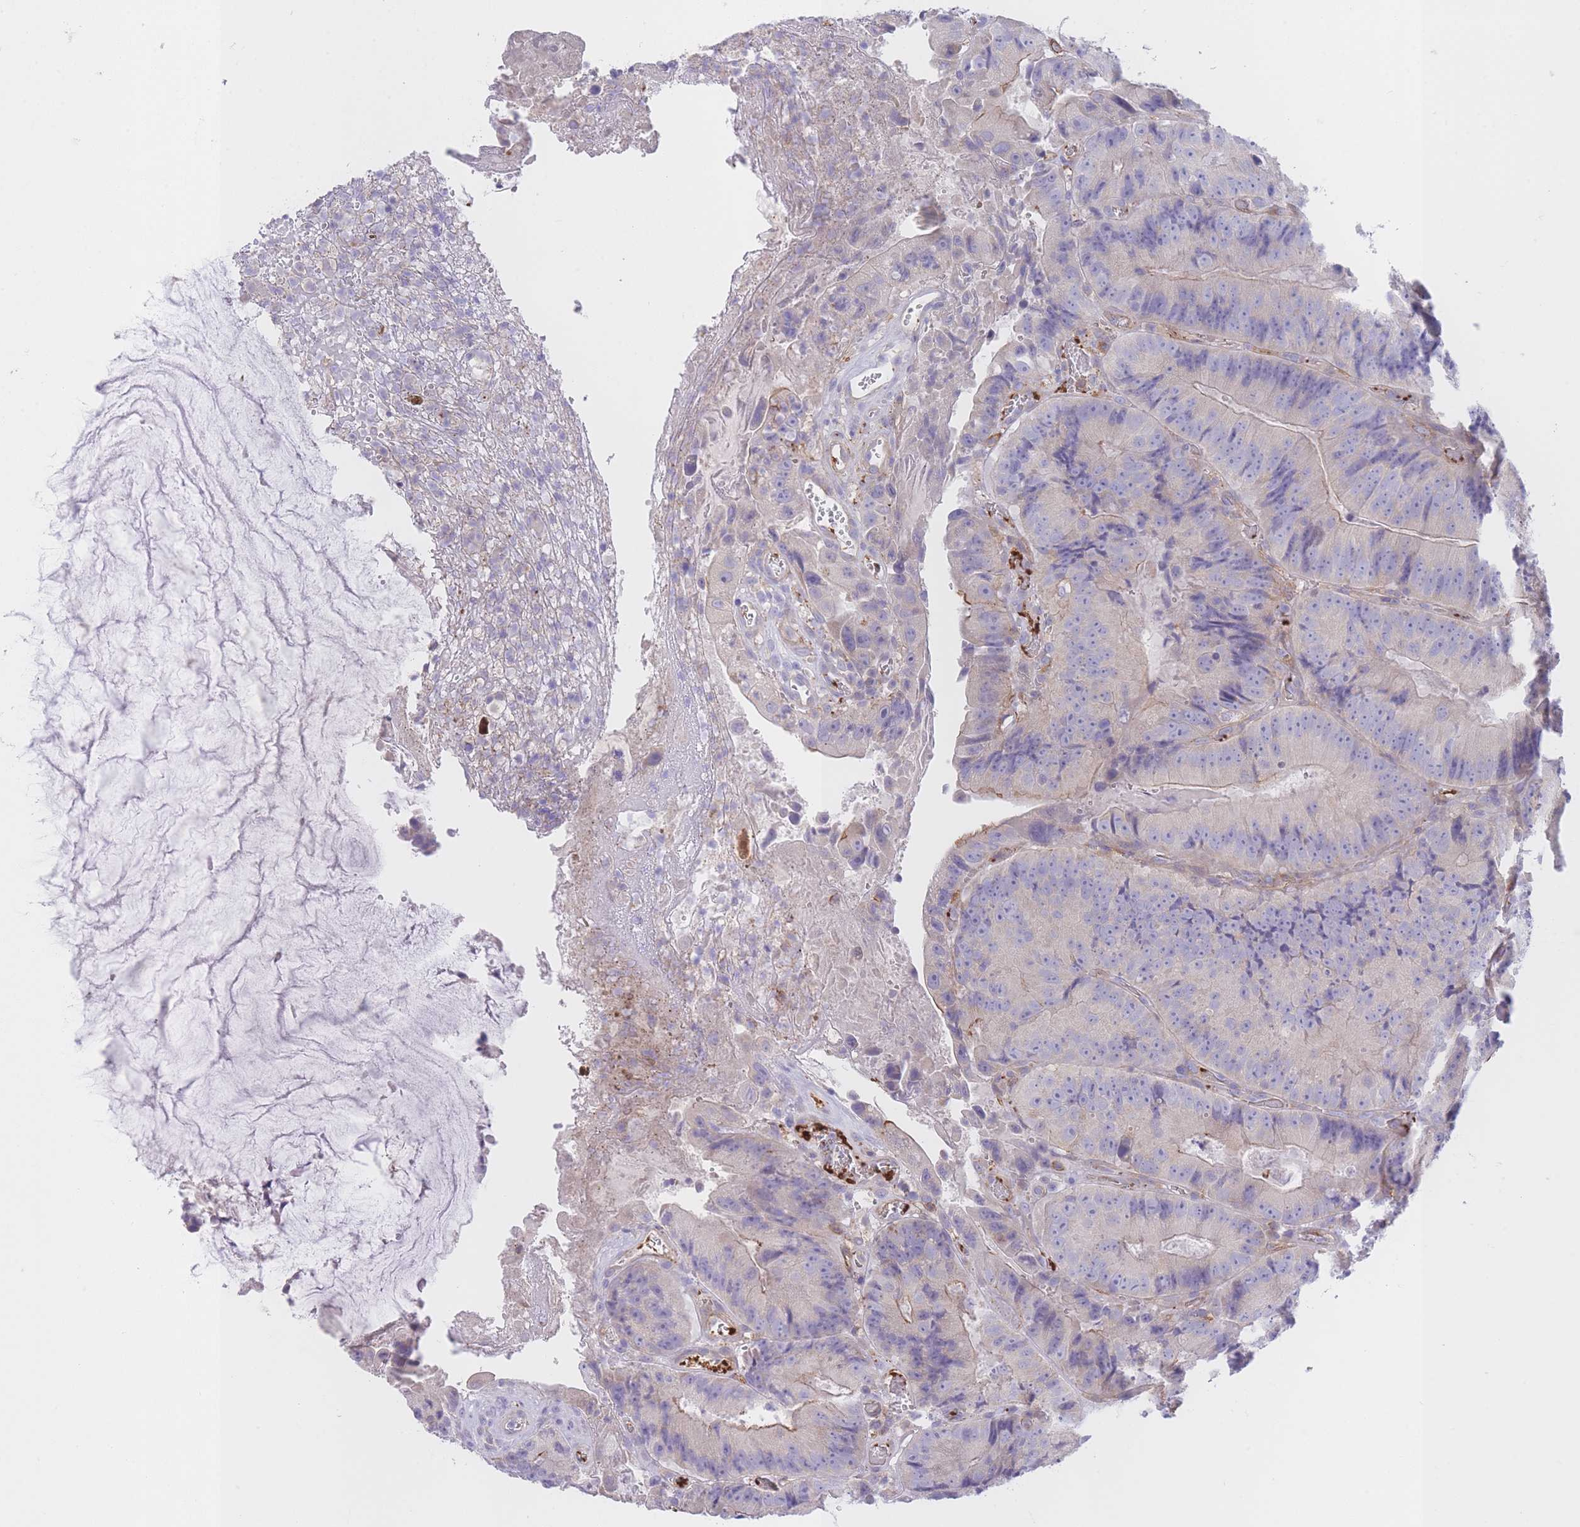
{"staining": {"intensity": "weak", "quantity": "<25%", "location": "cytoplasmic/membranous"}, "tissue": "colorectal cancer", "cell_type": "Tumor cells", "image_type": "cancer", "snomed": [{"axis": "morphology", "description": "Adenocarcinoma, NOS"}, {"axis": "topography", "description": "Colon"}], "caption": "Tumor cells show no significant protein positivity in colorectal adenocarcinoma.", "gene": "LDB3", "patient": {"sex": "female", "age": 86}}